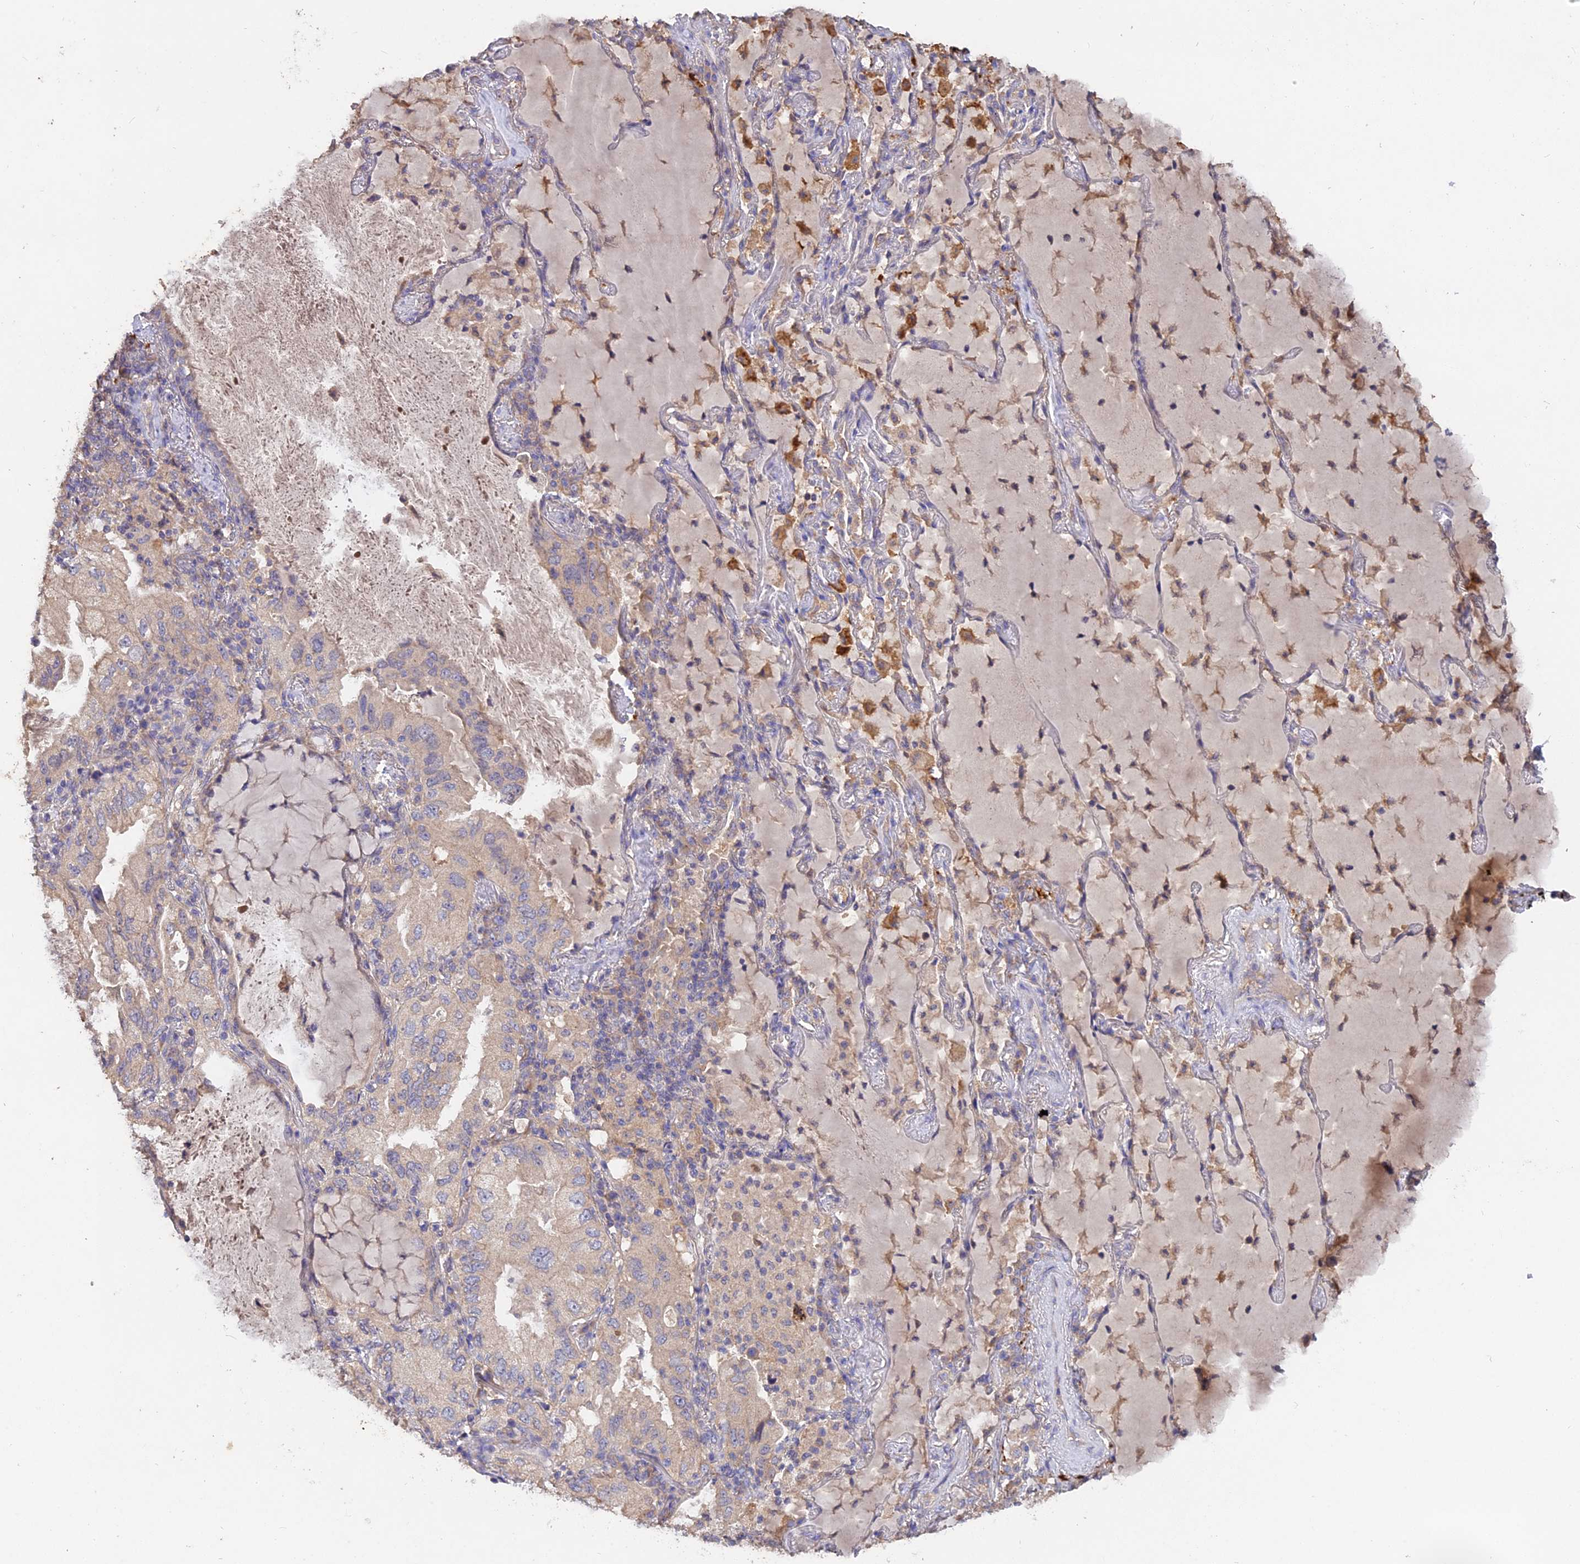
{"staining": {"intensity": "negative", "quantity": "none", "location": "none"}, "tissue": "lung cancer", "cell_type": "Tumor cells", "image_type": "cancer", "snomed": [{"axis": "morphology", "description": "Adenocarcinoma, NOS"}, {"axis": "topography", "description": "Lung"}], "caption": "Immunohistochemical staining of human lung adenocarcinoma reveals no significant positivity in tumor cells.", "gene": "SLC26A4", "patient": {"sex": "female", "age": 69}}